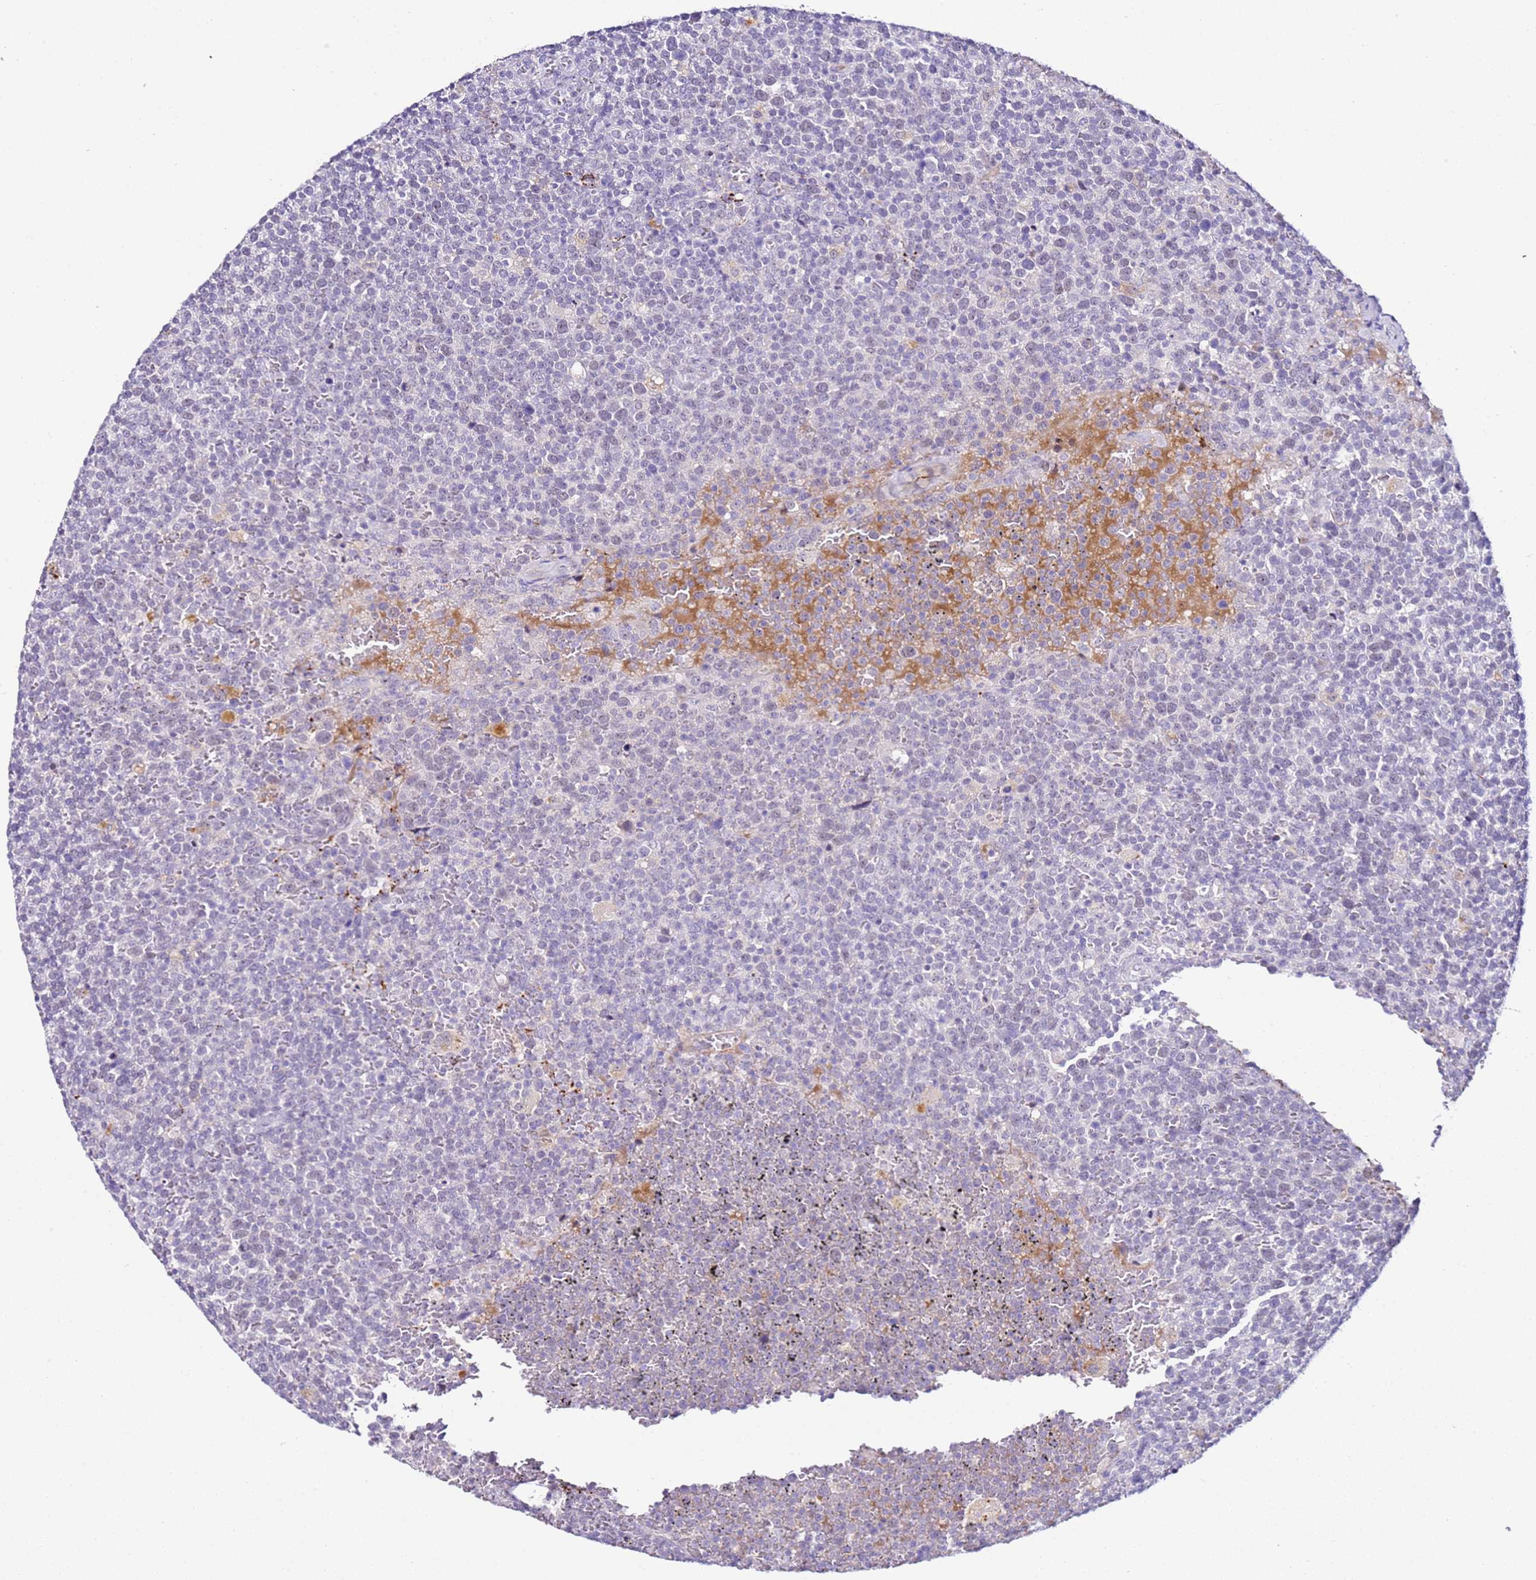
{"staining": {"intensity": "negative", "quantity": "none", "location": "none"}, "tissue": "lymphoma", "cell_type": "Tumor cells", "image_type": "cancer", "snomed": [{"axis": "morphology", "description": "Malignant lymphoma, non-Hodgkin's type, High grade"}, {"axis": "topography", "description": "Lymph node"}], "caption": "This is an immunohistochemistry image of lymphoma. There is no staining in tumor cells.", "gene": "HGD", "patient": {"sex": "male", "age": 61}}